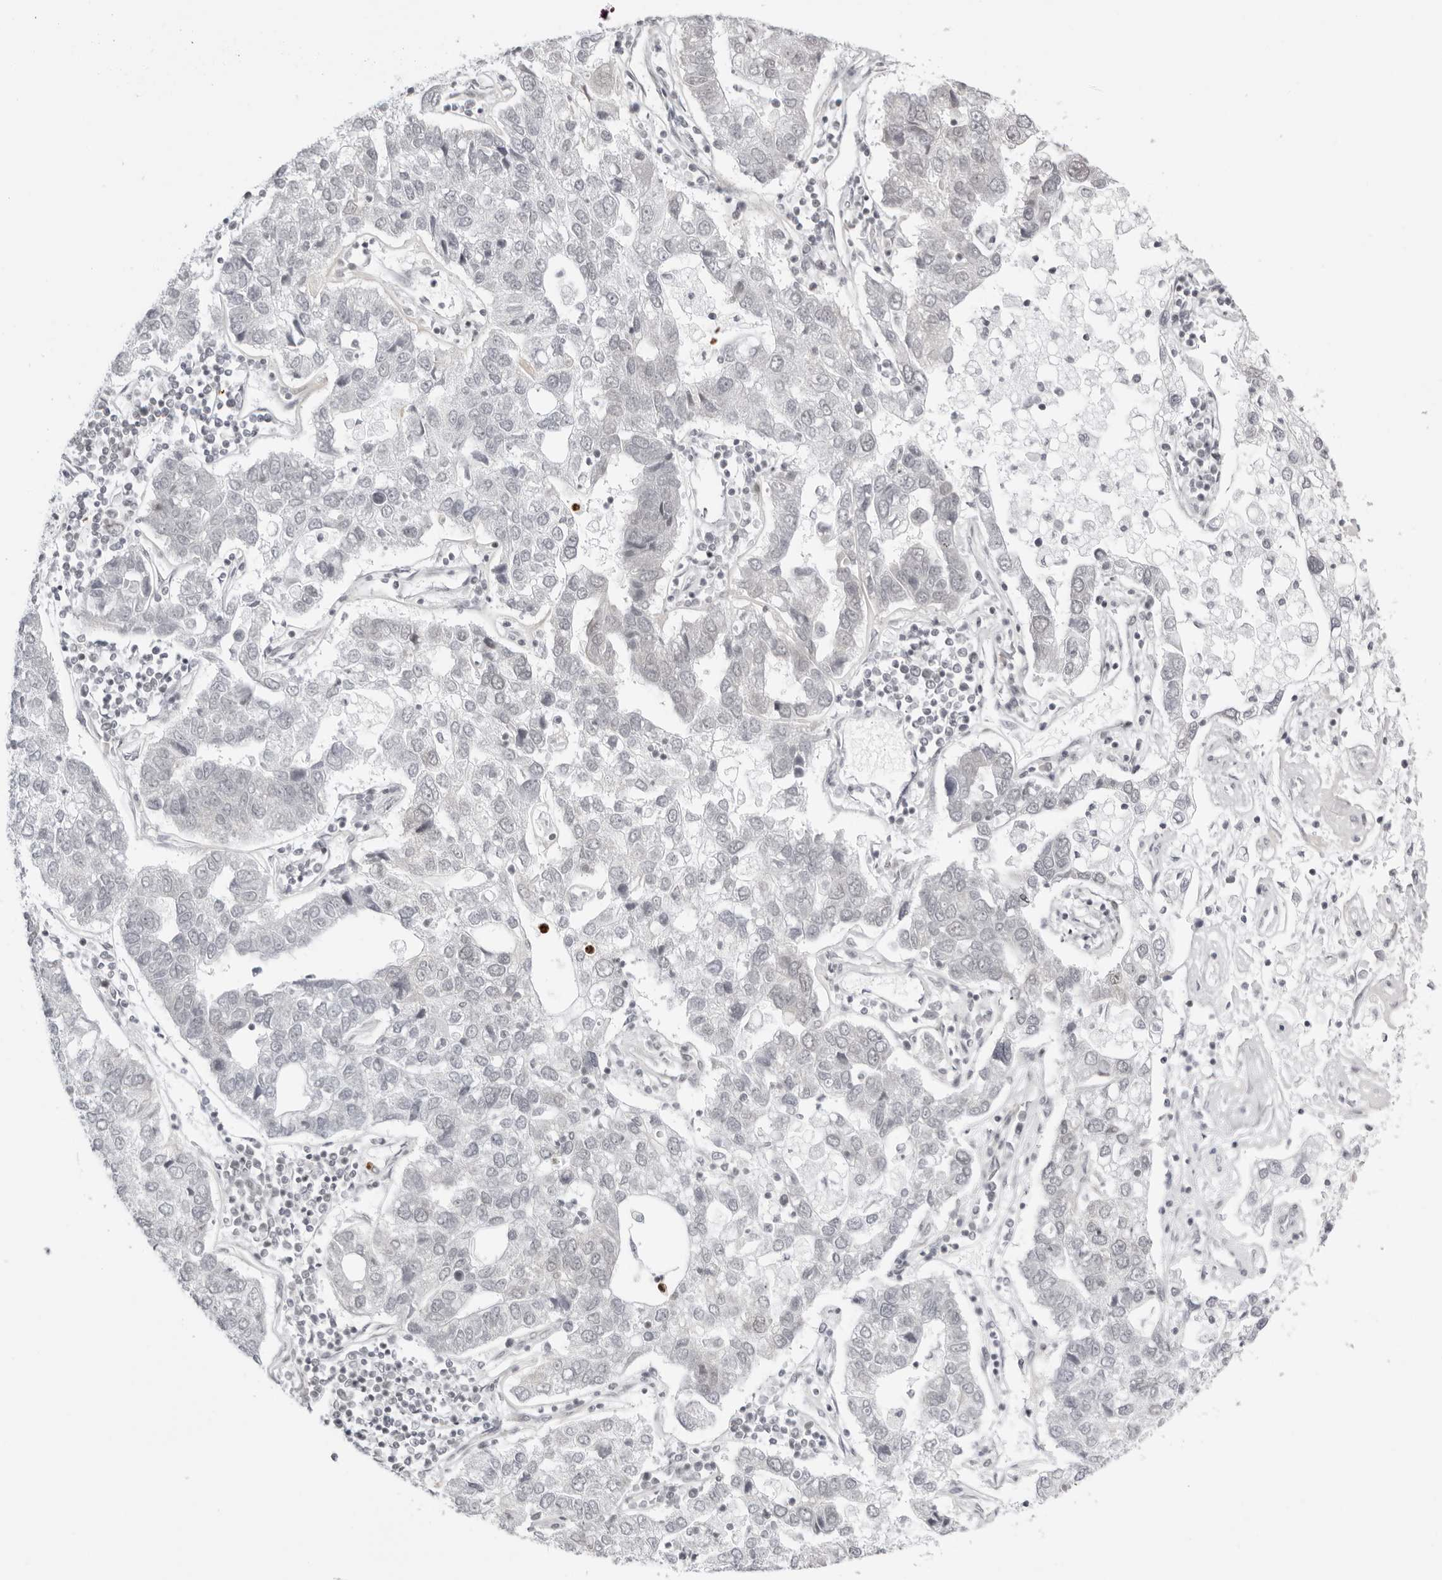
{"staining": {"intensity": "weak", "quantity": "<25%", "location": "cytoplasmic/membranous"}, "tissue": "pancreatic cancer", "cell_type": "Tumor cells", "image_type": "cancer", "snomed": [{"axis": "morphology", "description": "Adenocarcinoma, NOS"}, {"axis": "topography", "description": "Pancreas"}], "caption": "A high-resolution photomicrograph shows immunohistochemistry (IHC) staining of adenocarcinoma (pancreatic), which displays no significant staining in tumor cells. Brightfield microscopy of IHC stained with DAB (brown) and hematoxylin (blue), captured at high magnification.", "gene": "PPP2R5C", "patient": {"sex": "female", "age": 61}}